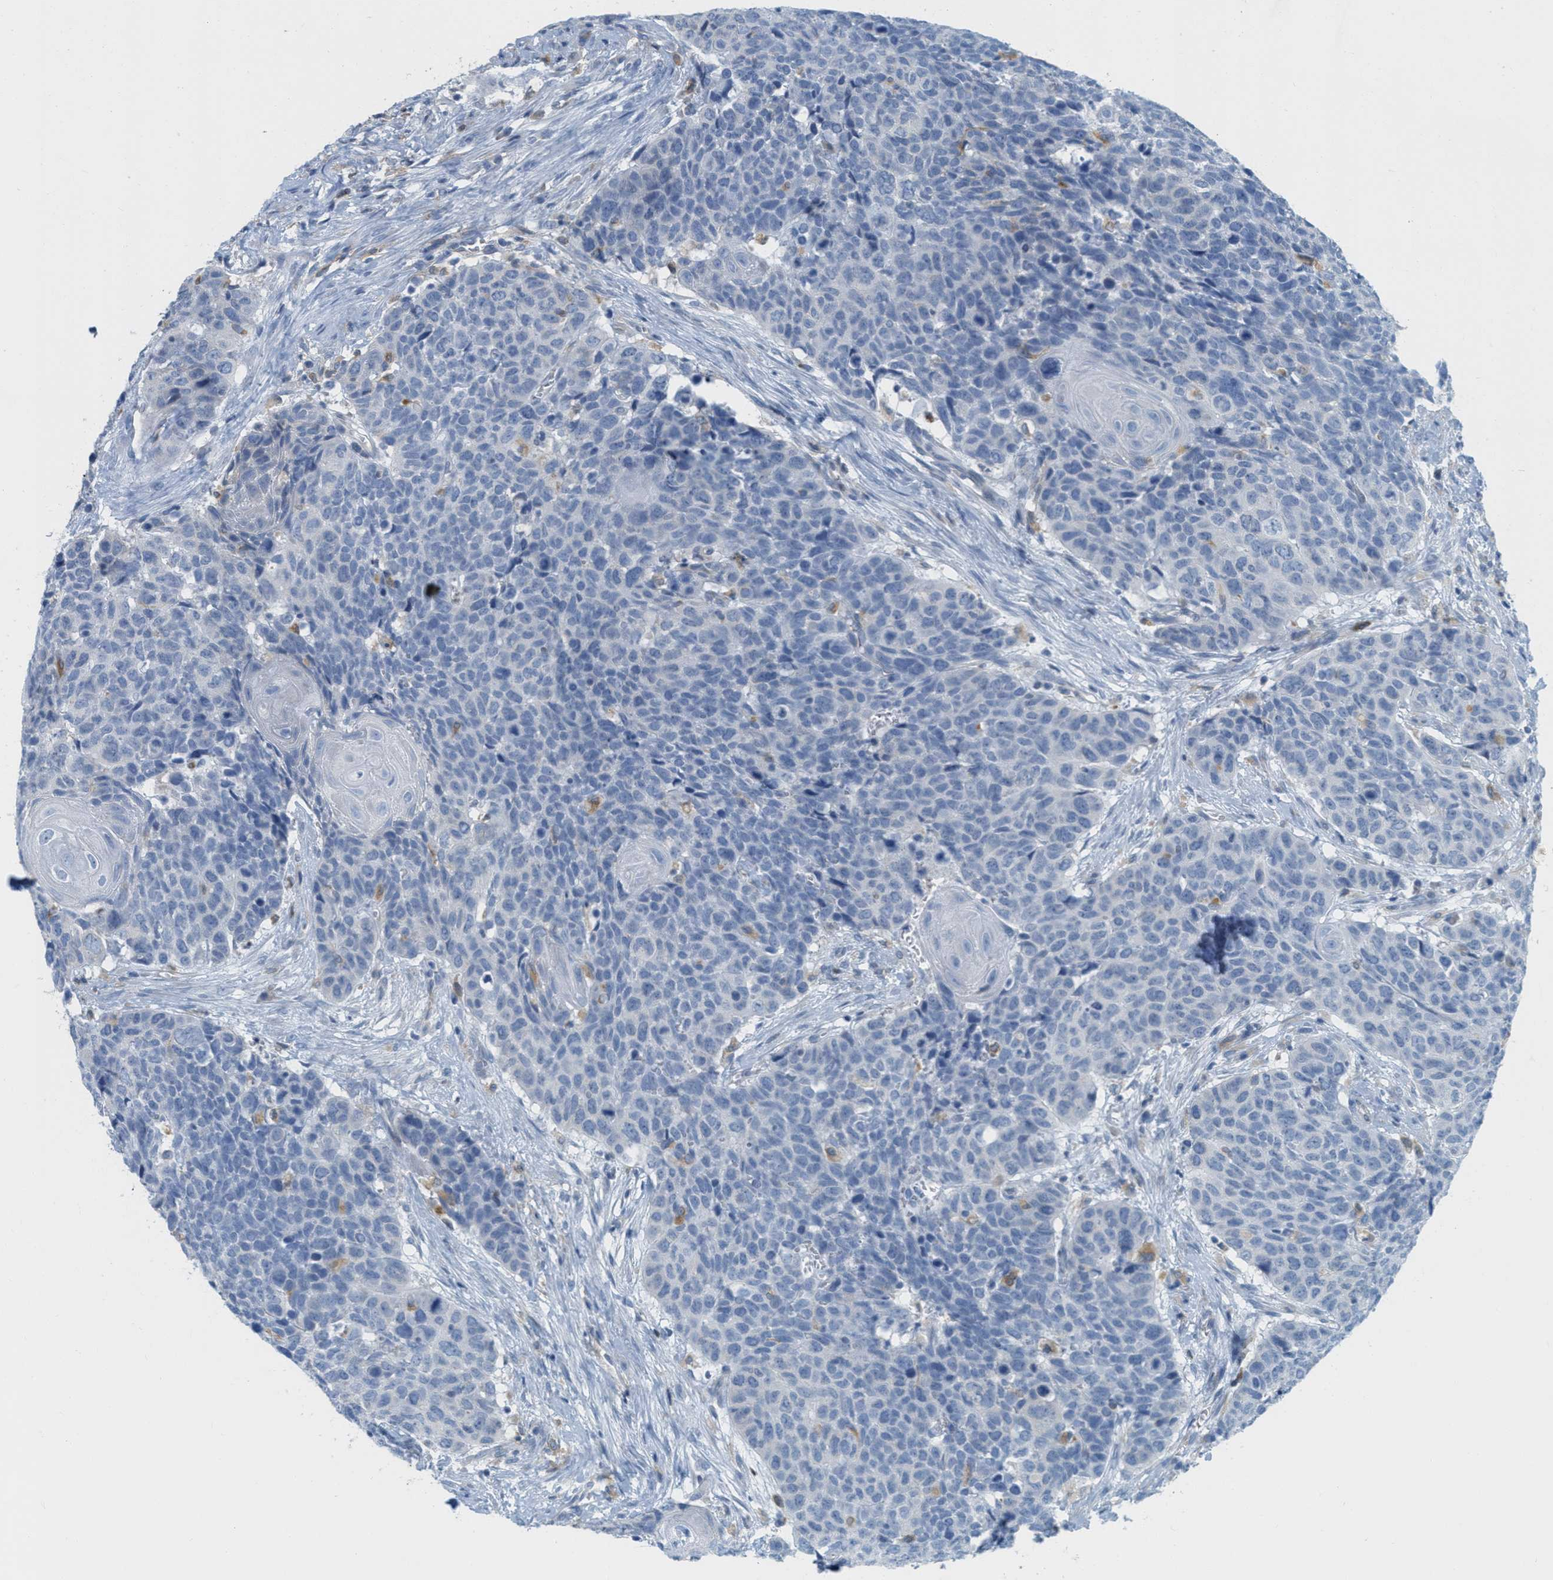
{"staining": {"intensity": "negative", "quantity": "none", "location": "none"}, "tissue": "head and neck cancer", "cell_type": "Tumor cells", "image_type": "cancer", "snomed": [{"axis": "morphology", "description": "Squamous cell carcinoma, NOS"}, {"axis": "topography", "description": "Head-Neck"}], "caption": "Immunohistochemistry micrograph of neoplastic tissue: human head and neck squamous cell carcinoma stained with DAB (3,3'-diaminobenzidine) shows no significant protein staining in tumor cells.", "gene": "TEX264", "patient": {"sex": "male", "age": 66}}